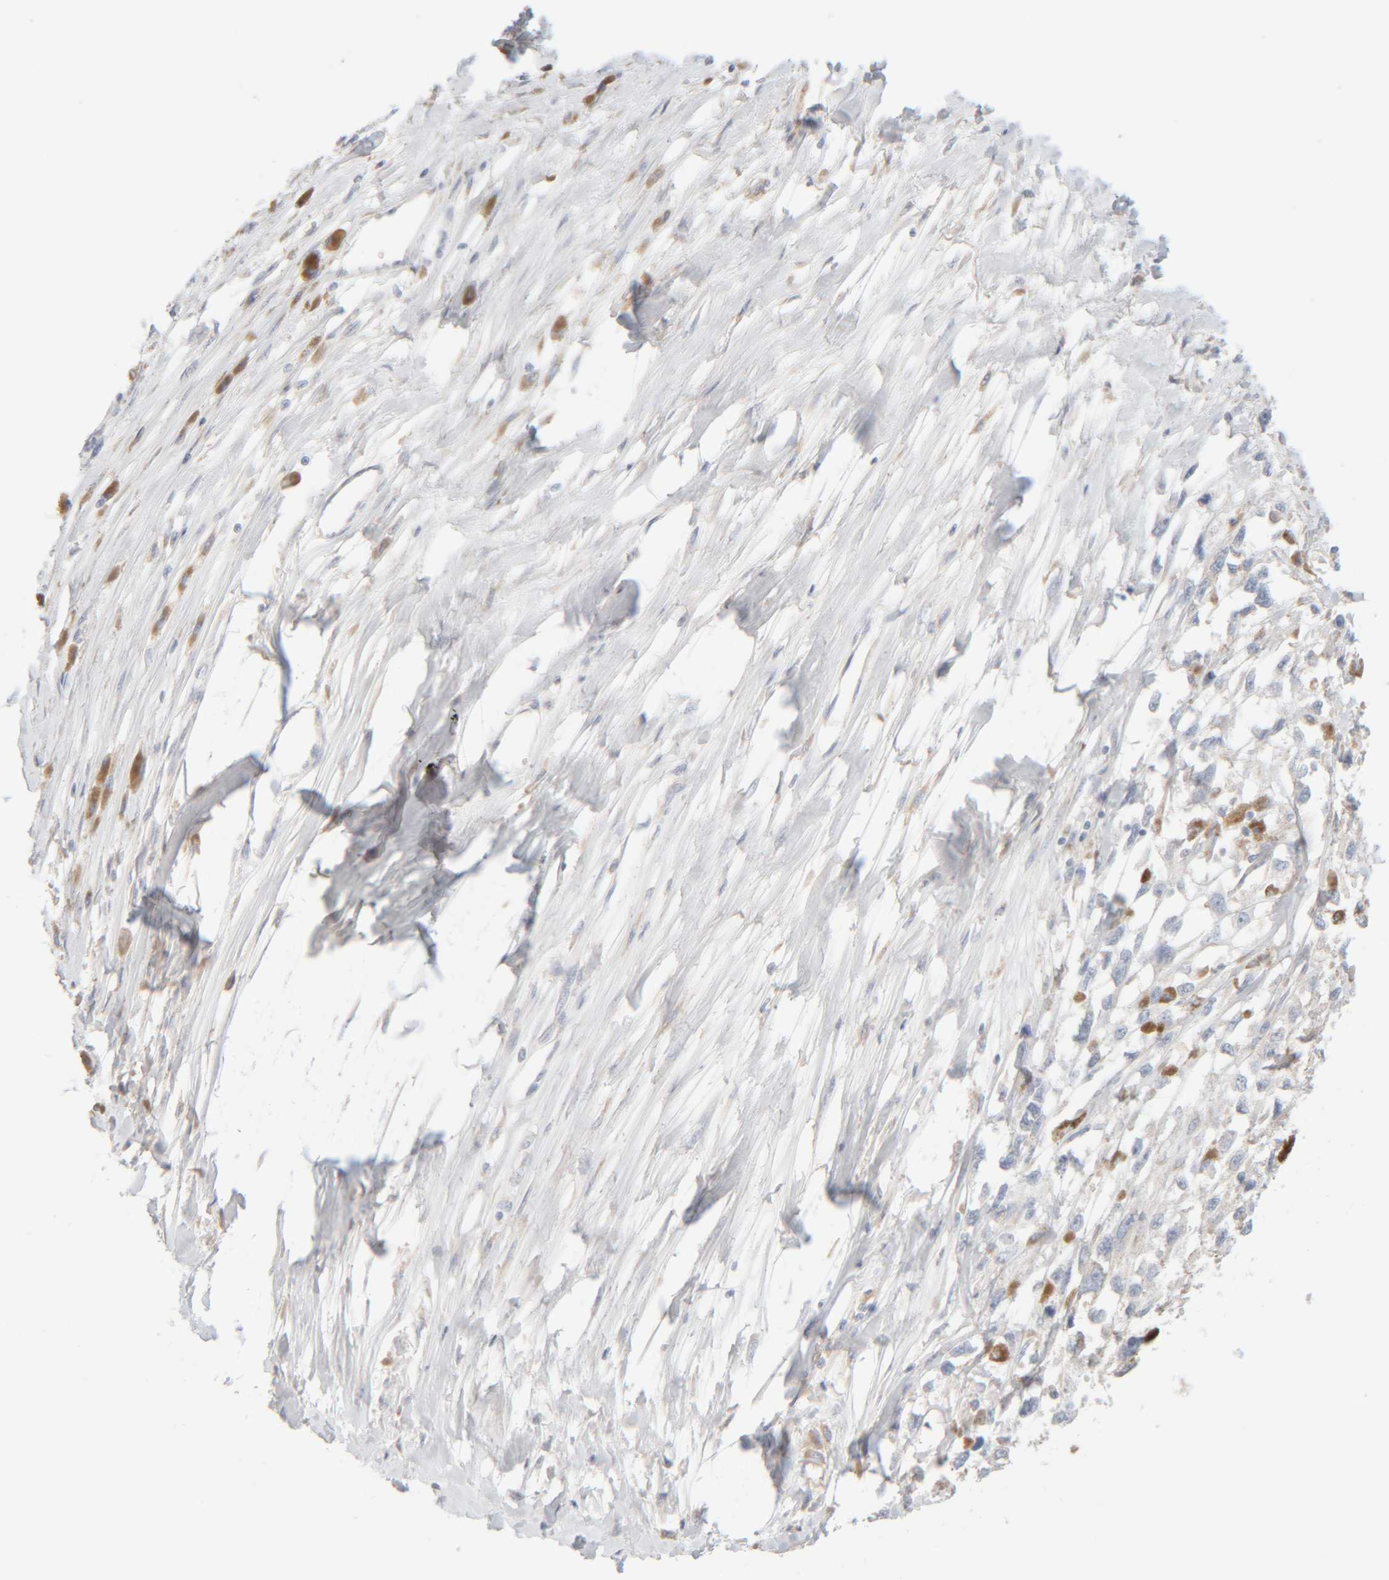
{"staining": {"intensity": "negative", "quantity": "none", "location": "none"}, "tissue": "melanoma", "cell_type": "Tumor cells", "image_type": "cancer", "snomed": [{"axis": "morphology", "description": "Malignant melanoma, Metastatic site"}, {"axis": "topography", "description": "Lymph node"}], "caption": "Immunohistochemistry (IHC) of melanoma demonstrates no expression in tumor cells.", "gene": "RIDA", "patient": {"sex": "male", "age": 59}}